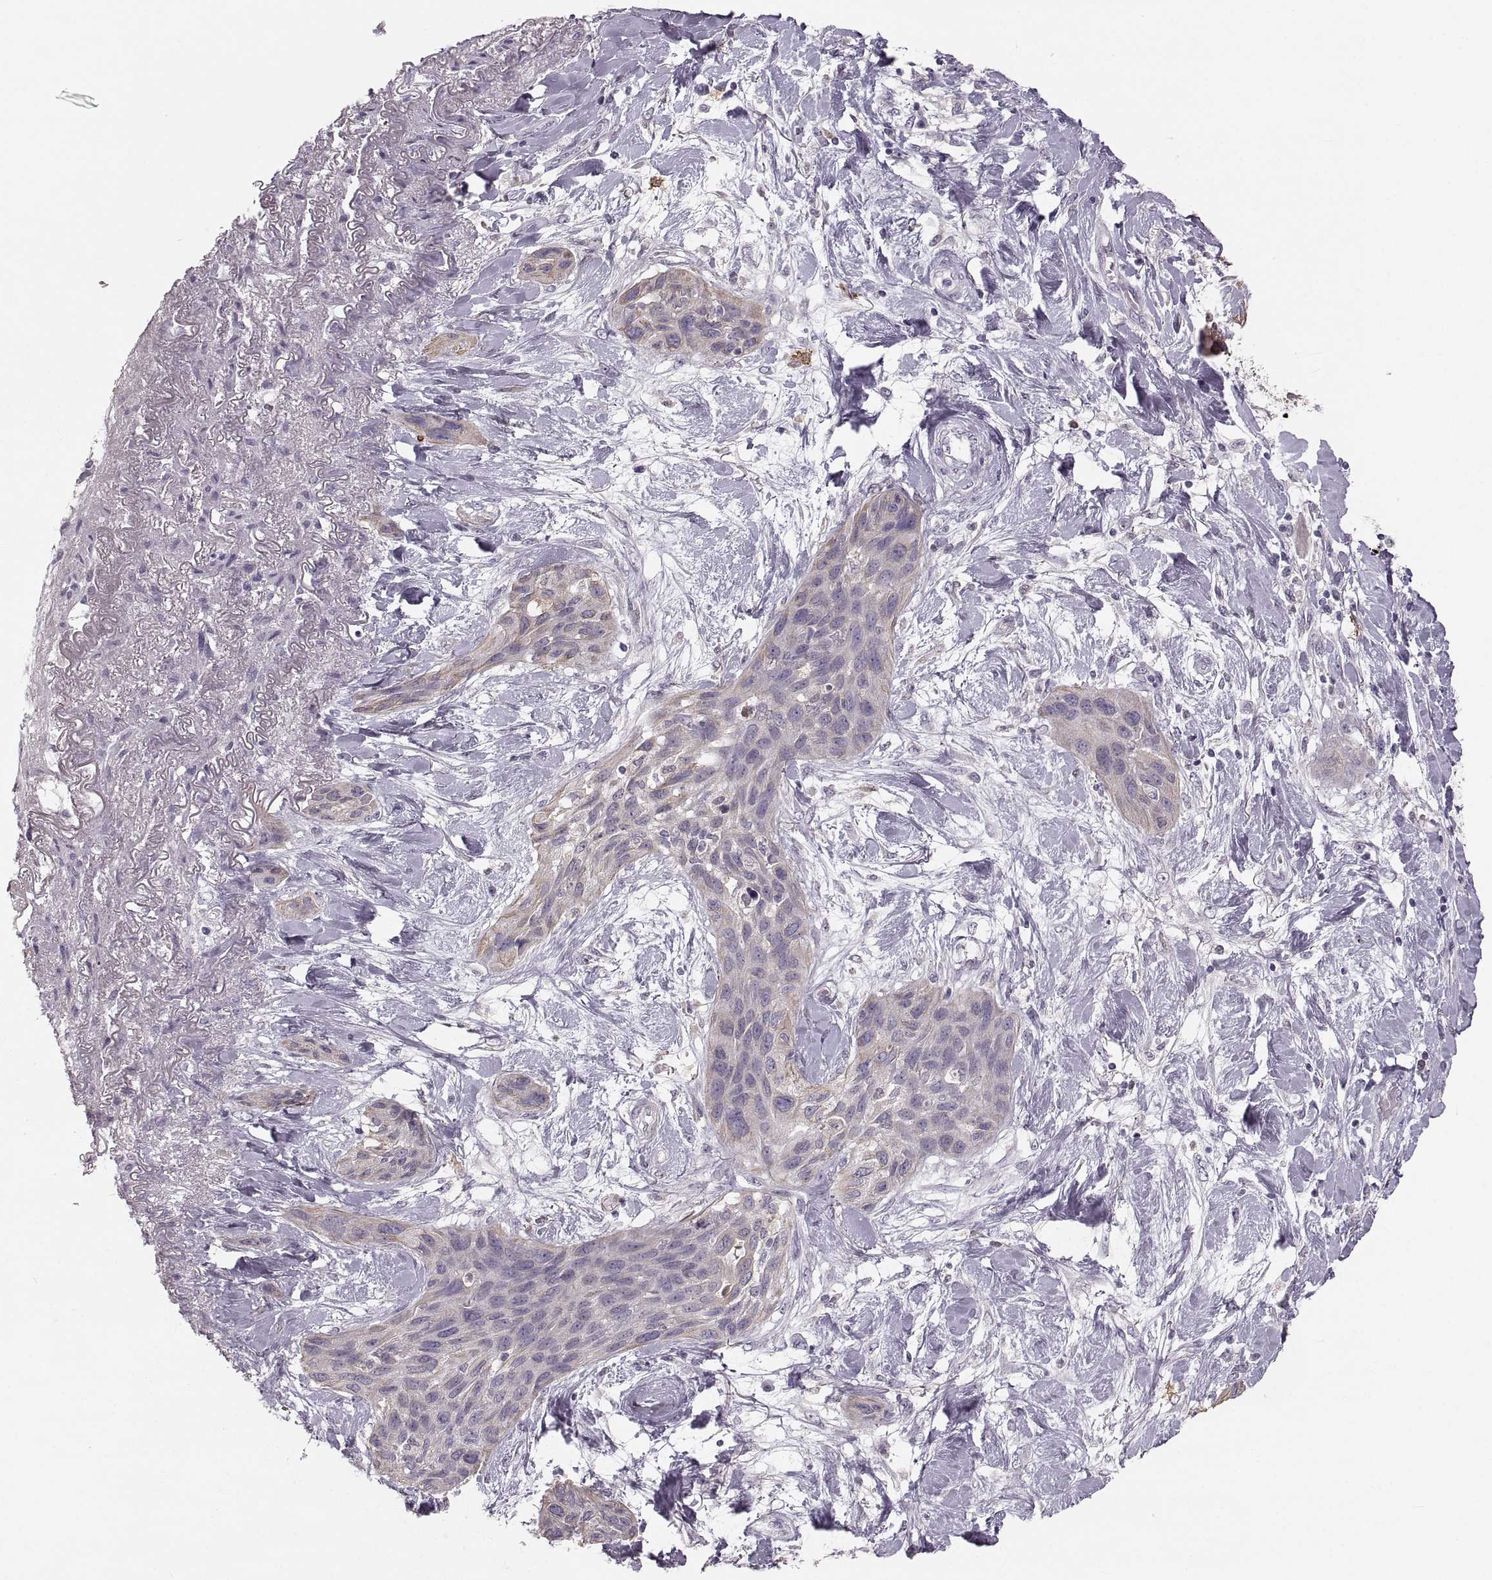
{"staining": {"intensity": "weak", "quantity": "<25%", "location": "cytoplasmic/membranous"}, "tissue": "lung cancer", "cell_type": "Tumor cells", "image_type": "cancer", "snomed": [{"axis": "morphology", "description": "Squamous cell carcinoma, NOS"}, {"axis": "topography", "description": "Lung"}], "caption": "The immunohistochemistry (IHC) histopathology image has no significant staining in tumor cells of lung cancer tissue.", "gene": "RUNDC3A", "patient": {"sex": "female", "age": 70}}